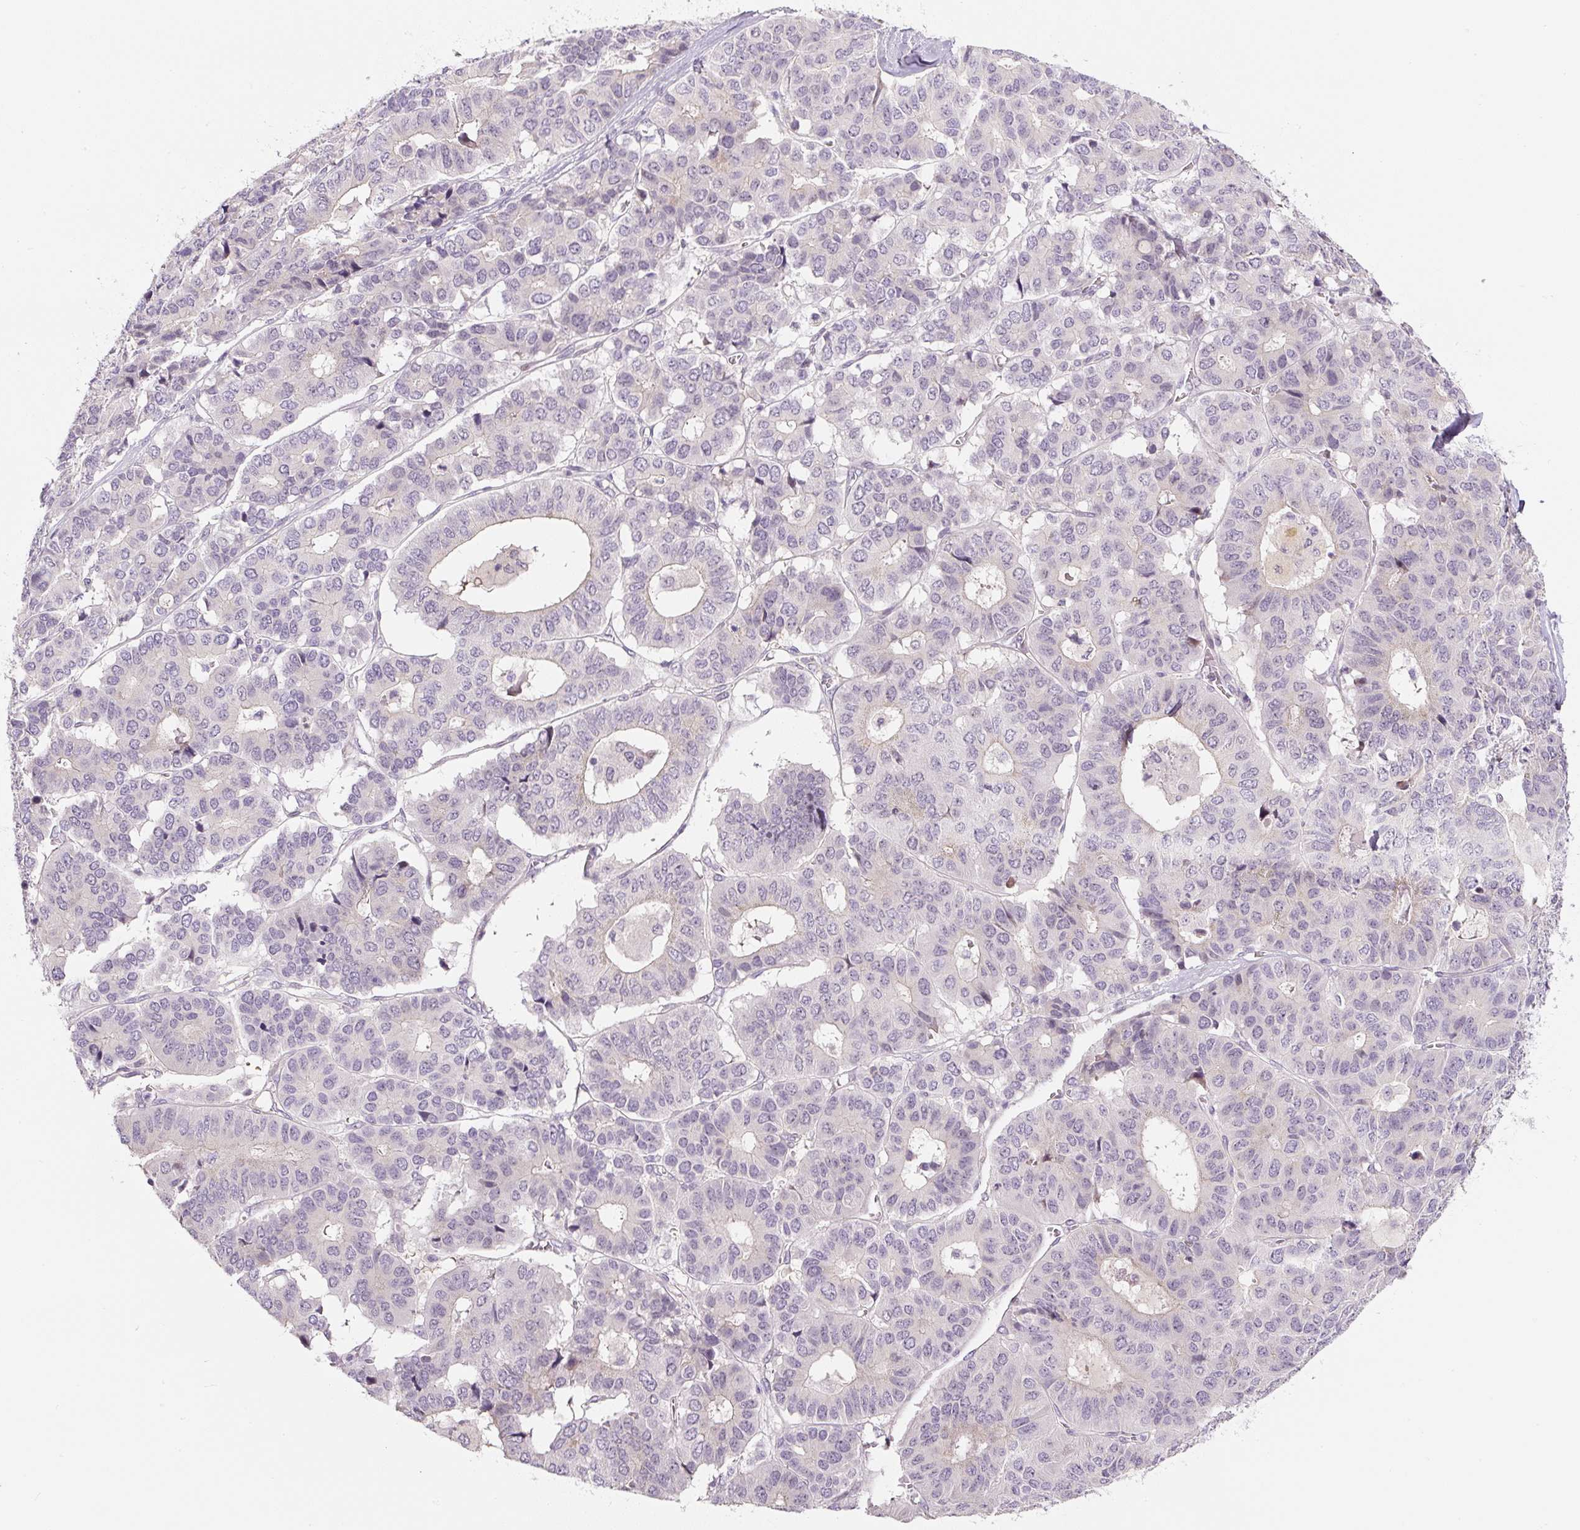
{"staining": {"intensity": "negative", "quantity": "none", "location": "none"}, "tissue": "pancreatic cancer", "cell_type": "Tumor cells", "image_type": "cancer", "snomed": [{"axis": "morphology", "description": "Adenocarcinoma, NOS"}, {"axis": "topography", "description": "Pancreas"}], "caption": "An immunohistochemistry (IHC) photomicrograph of pancreatic cancer (adenocarcinoma) is shown. There is no staining in tumor cells of pancreatic cancer (adenocarcinoma).", "gene": "PWWP3B", "patient": {"sex": "male", "age": 50}}